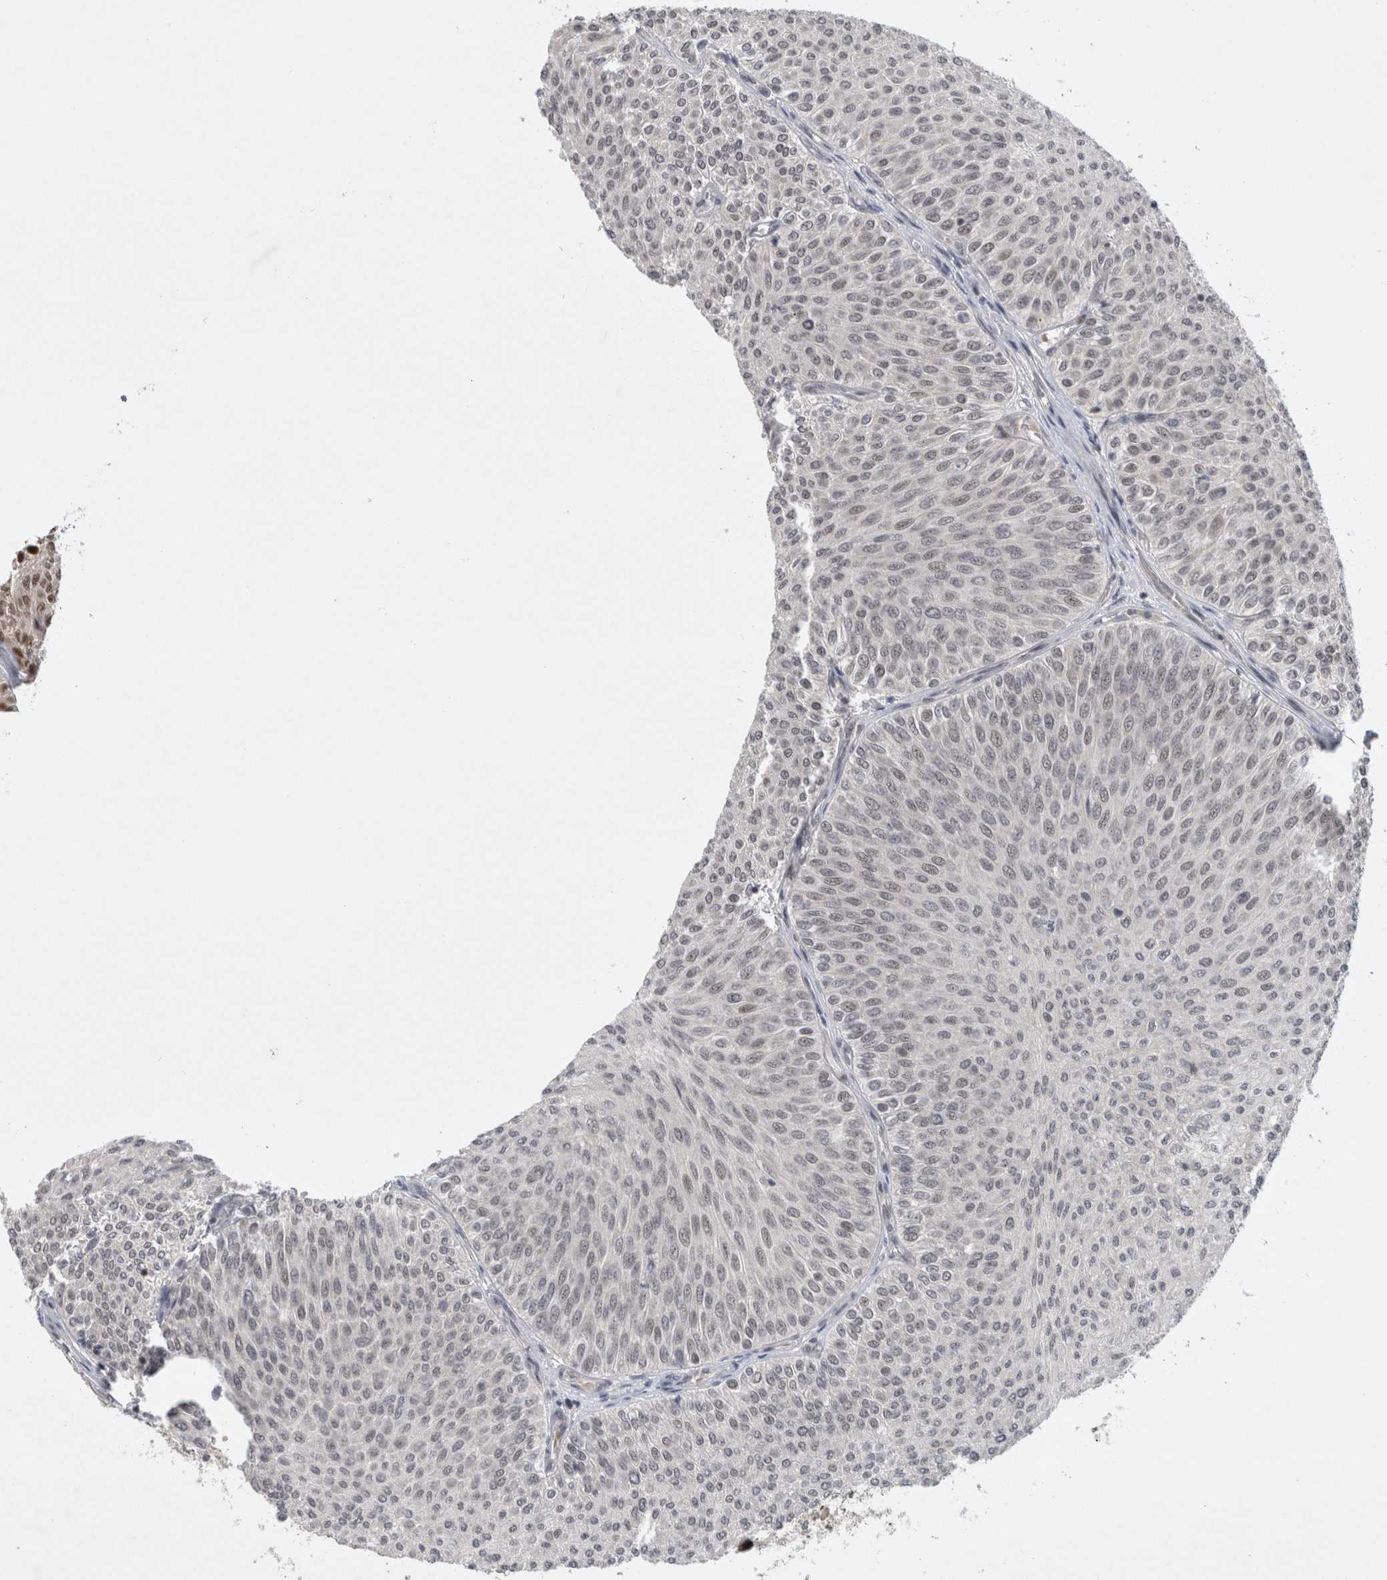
{"staining": {"intensity": "negative", "quantity": "none", "location": "none"}, "tissue": "urothelial cancer", "cell_type": "Tumor cells", "image_type": "cancer", "snomed": [{"axis": "morphology", "description": "Urothelial carcinoma, Low grade"}, {"axis": "topography", "description": "Urinary bladder"}], "caption": "An IHC image of low-grade urothelial carcinoma is shown. There is no staining in tumor cells of low-grade urothelial carcinoma. (Brightfield microscopy of DAB (3,3'-diaminobenzidine) immunohistochemistry (IHC) at high magnification).", "gene": "HESX1", "patient": {"sex": "male", "age": 78}}